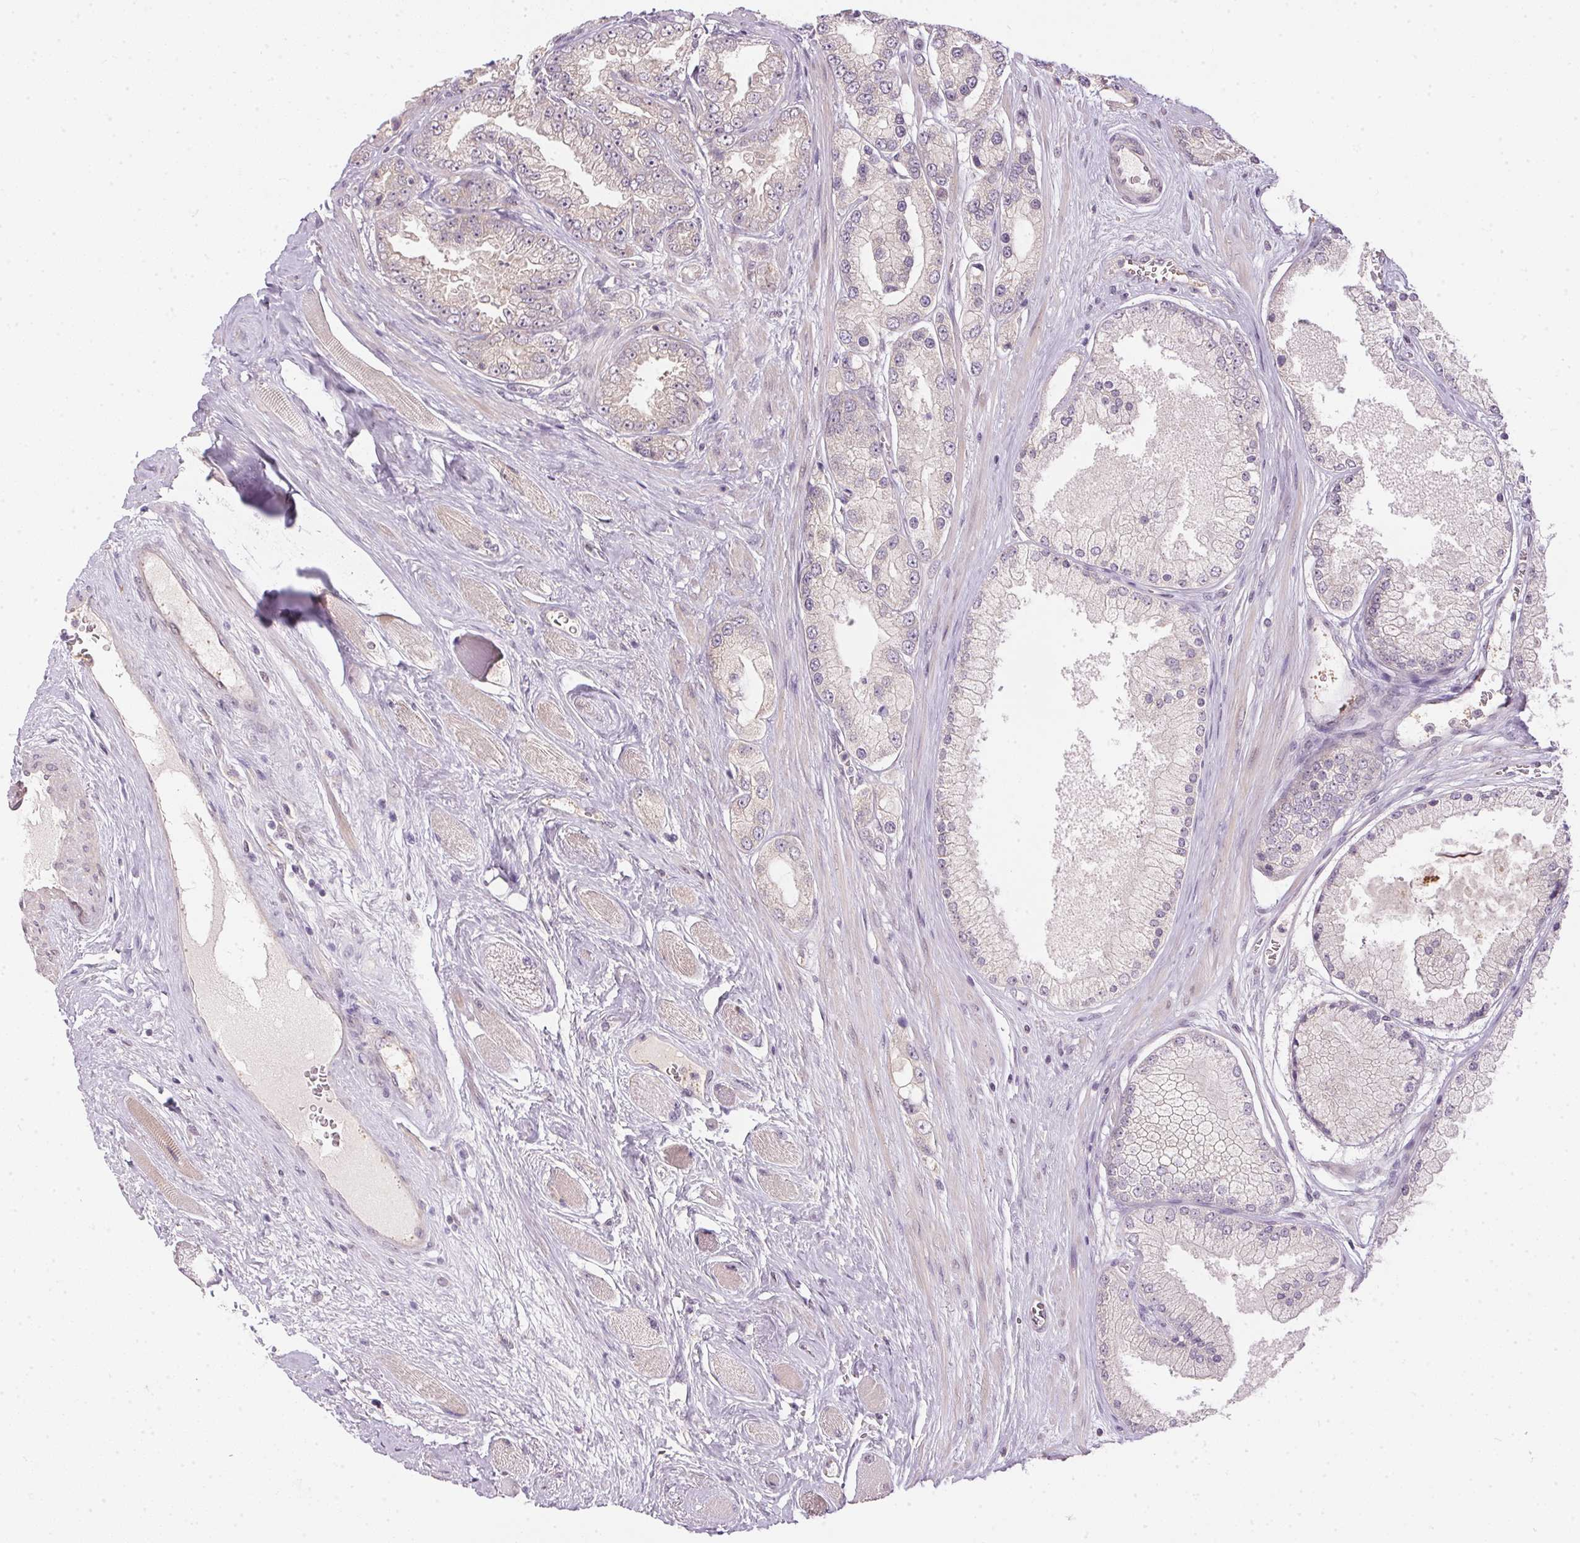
{"staining": {"intensity": "negative", "quantity": "none", "location": "none"}, "tissue": "prostate cancer", "cell_type": "Tumor cells", "image_type": "cancer", "snomed": [{"axis": "morphology", "description": "Adenocarcinoma, High grade"}, {"axis": "topography", "description": "Prostate"}], "caption": "Tumor cells show no significant positivity in high-grade adenocarcinoma (prostate).", "gene": "TTC23L", "patient": {"sex": "male", "age": 67}}